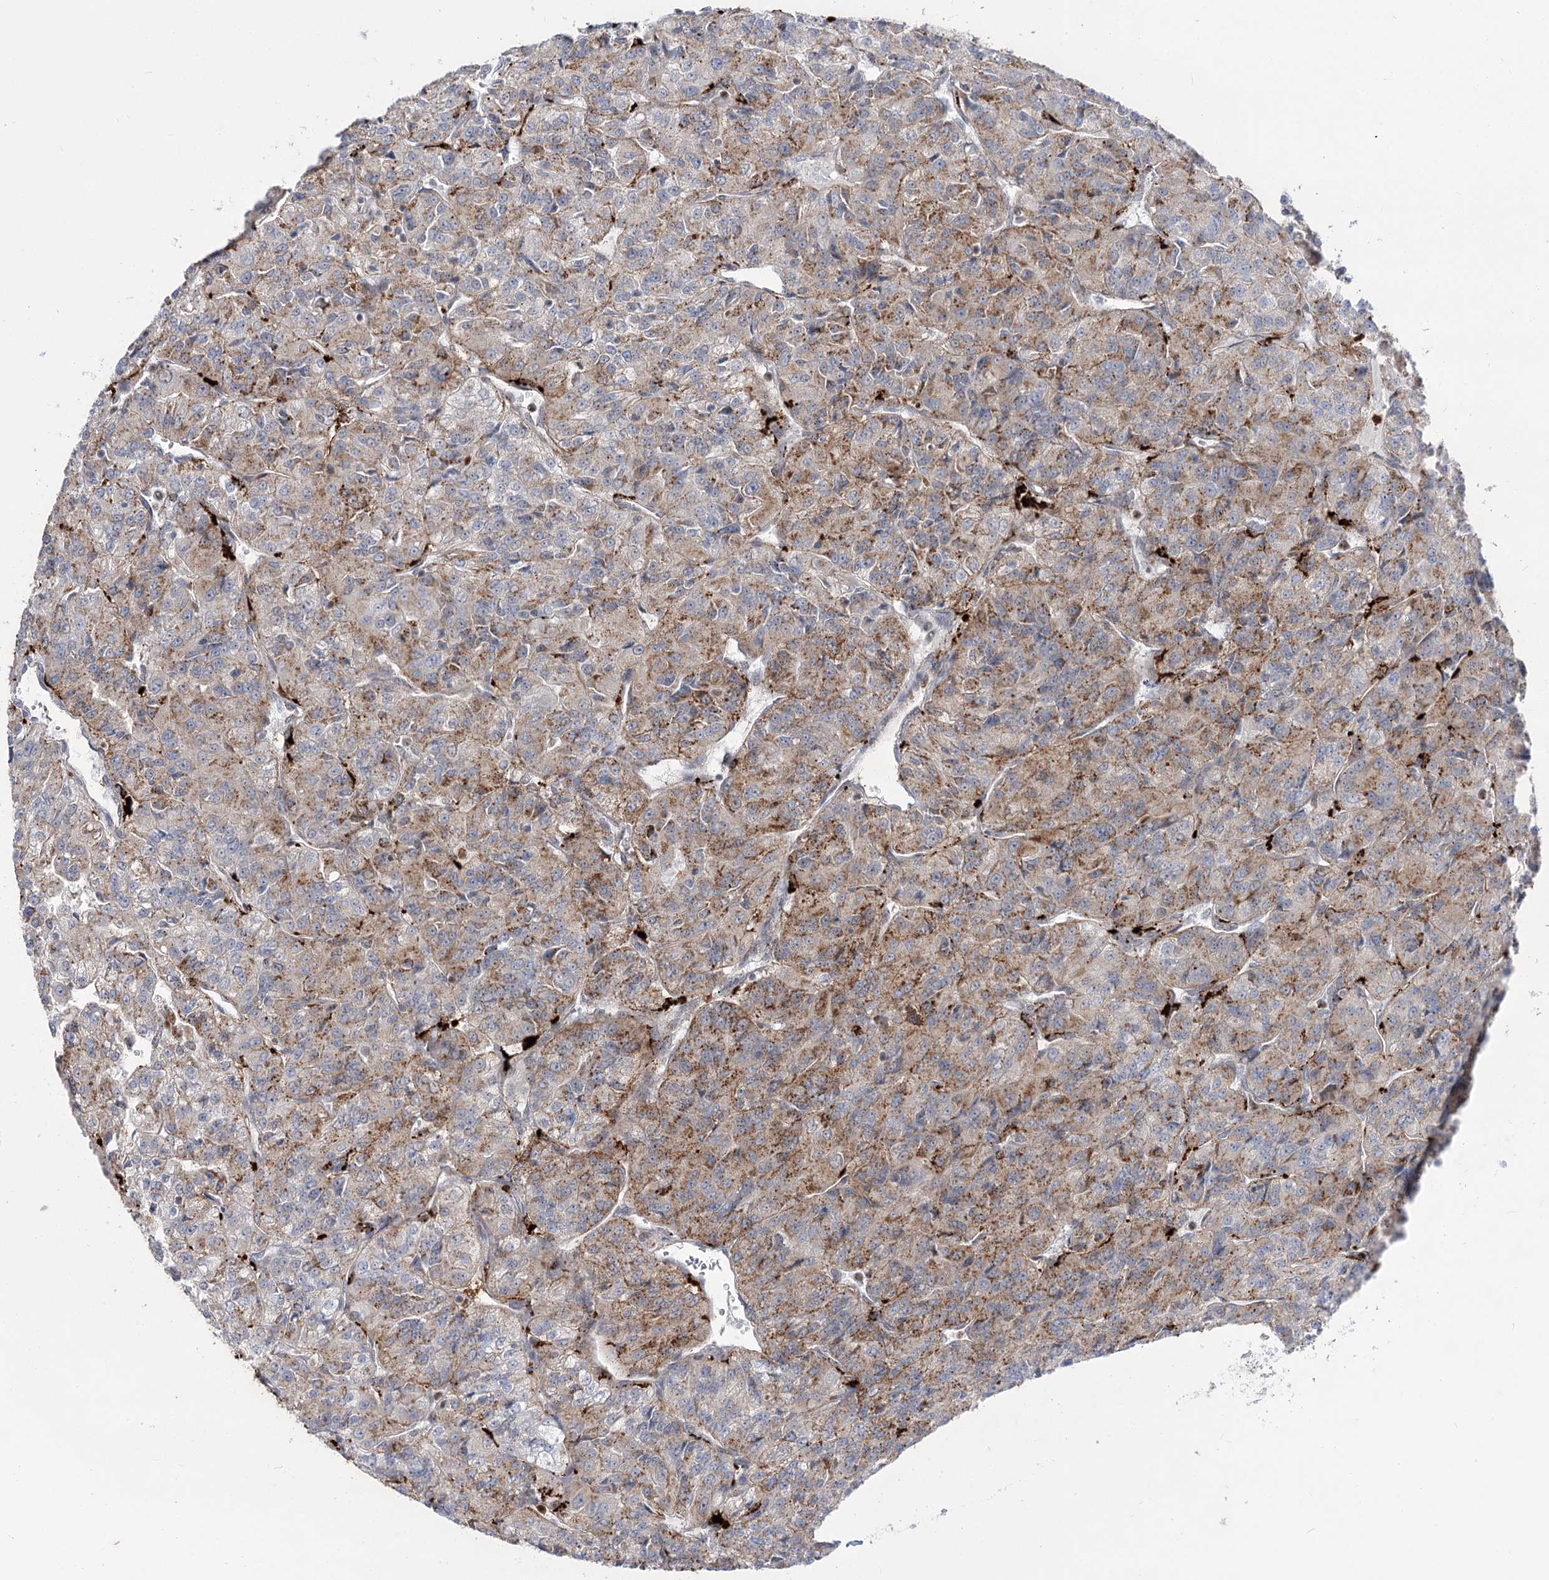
{"staining": {"intensity": "moderate", "quantity": ">75%", "location": "cytoplasmic/membranous"}, "tissue": "renal cancer", "cell_type": "Tumor cells", "image_type": "cancer", "snomed": [{"axis": "morphology", "description": "Adenocarcinoma, NOS"}, {"axis": "topography", "description": "Kidney"}], "caption": "Immunohistochemical staining of renal cancer (adenocarcinoma) reveals medium levels of moderate cytoplasmic/membranous protein positivity in about >75% of tumor cells. (DAB (3,3'-diaminobenzidine) IHC with brightfield microscopy, high magnification).", "gene": "SIAE", "patient": {"sex": "female", "age": 63}}